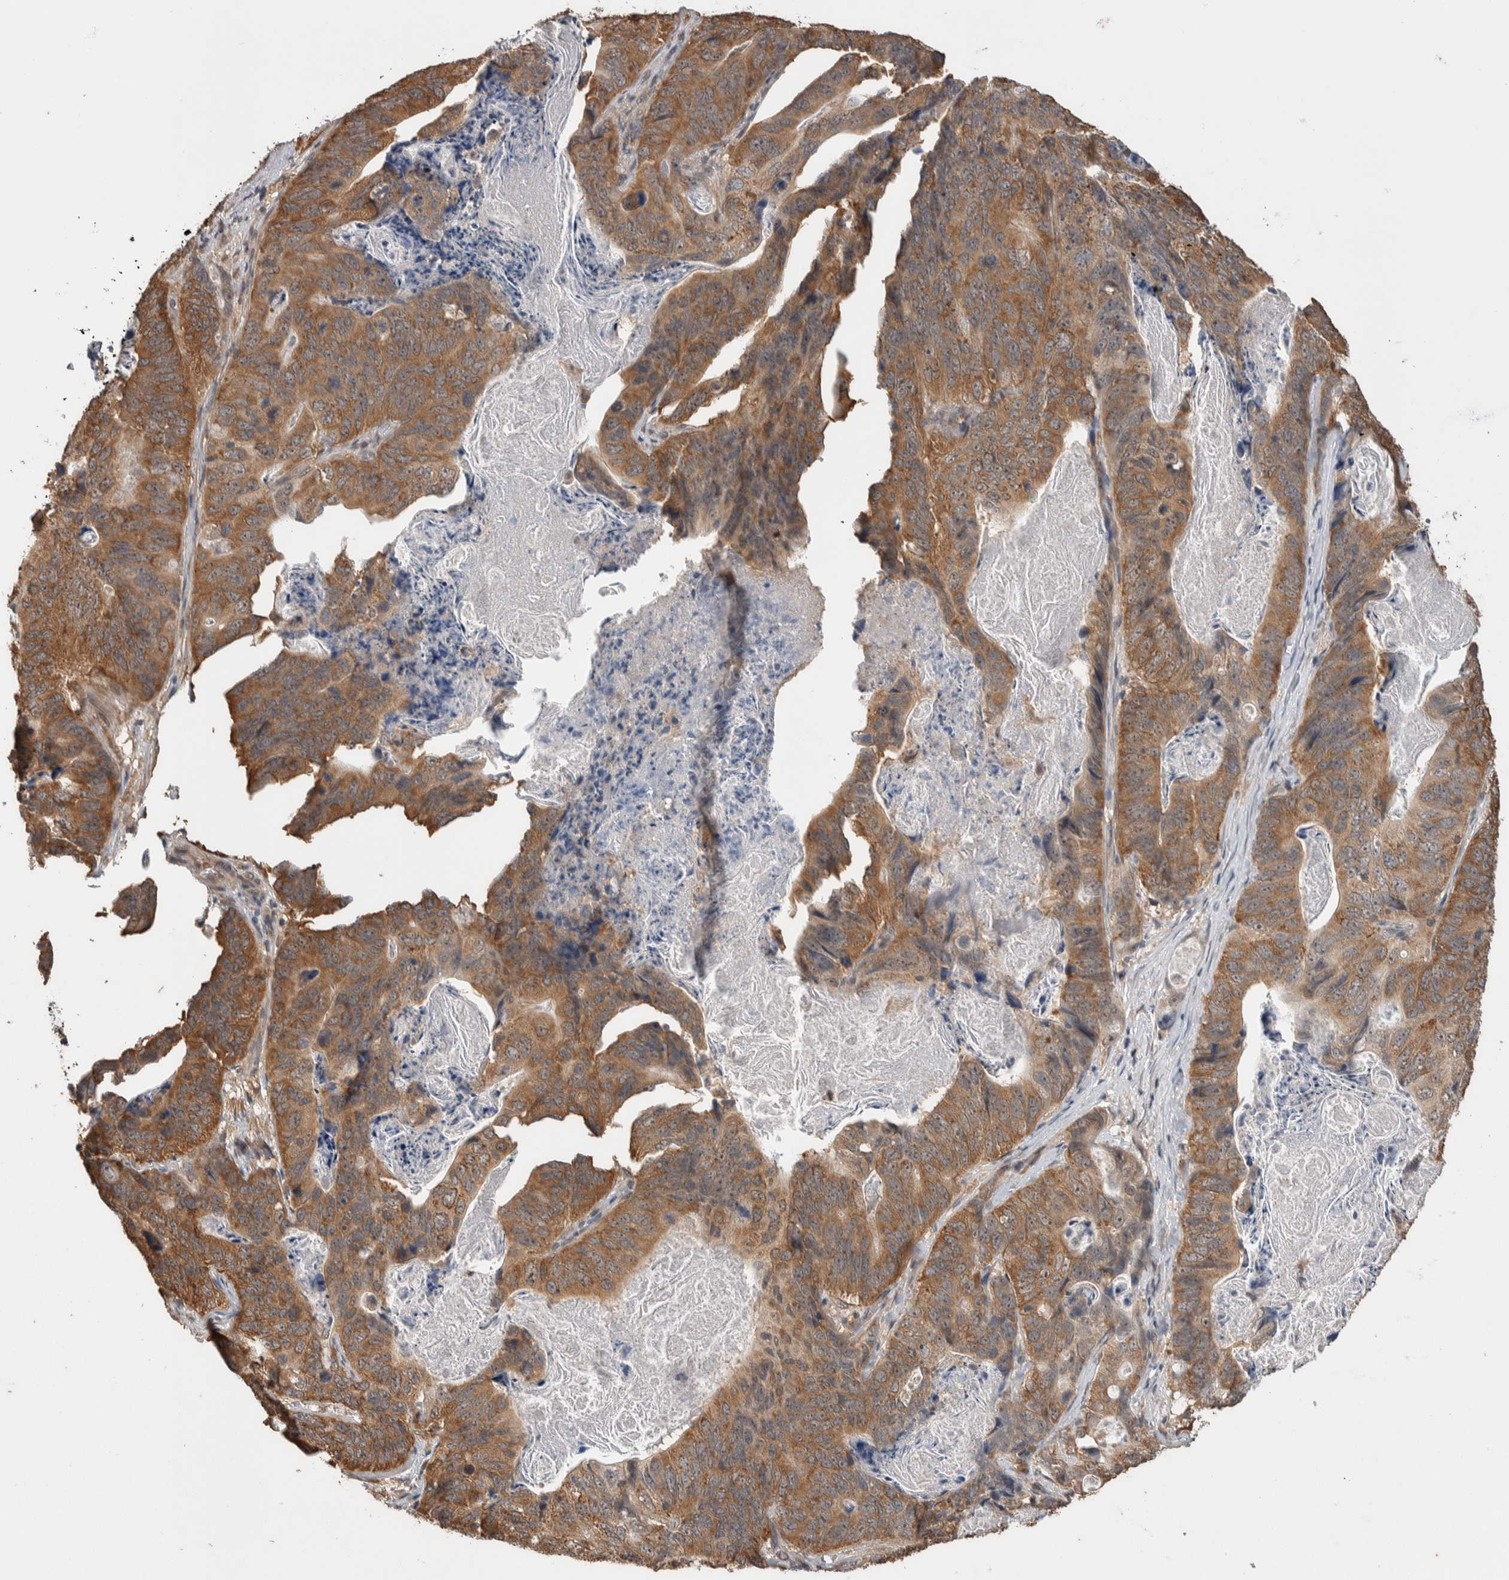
{"staining": {"intensity": "moderate", "quantity": ">75%", "location": "cytoplasmic/membranous"}, "tissue": "stomach cancer", "cell_type": "Tumor cells", "image_type": "cancer", "snomed": [{"axis": "morphology", "description": "Normal tissue, NOS"}, {"axis": "morphology", "description": "Adenocarcinoma, NOS"}, {"axis": "topography", "description": "Stomach"}], "caption": "Human stomach cancer stained with a protein marker displays moderate staining in tumor cells.", "gene": "DVL2", "patient": {"sex": "female", "age": 89}}